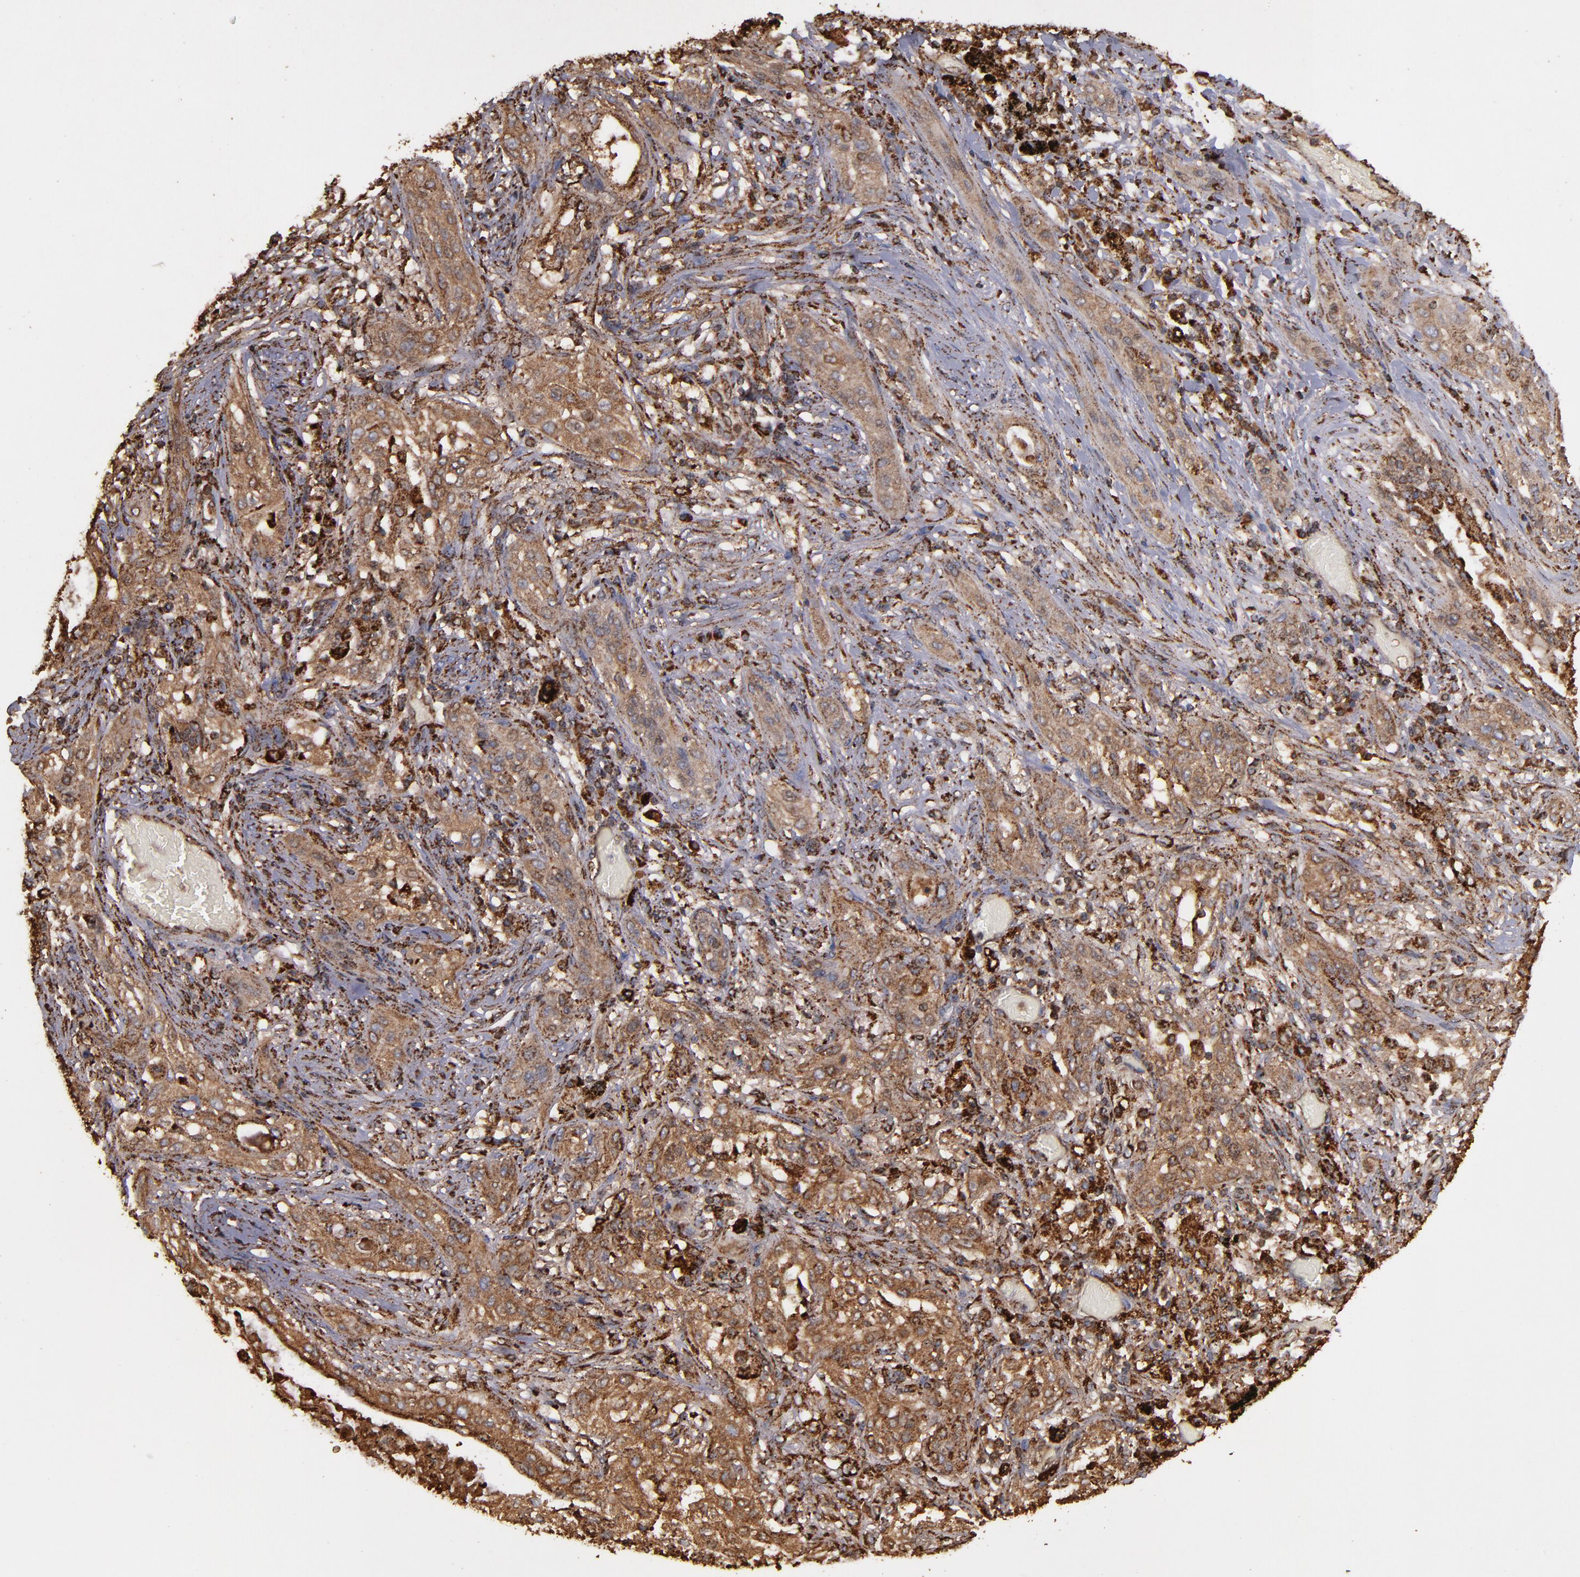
{"staining": {"intensity": "strong", "quantity": ">75%", "location": "cytoplasmic/membranous"}, "tissue": "lung cancer", "cell_type": "Tumor cells", "image_type": "cancer", "snomed": [{"axis": "morphology", "description": "Squamous cell carcinoma, NOS"}, {"axis": "topography", "description": "Lung"}], "caption": "Immunohistochemistry (IHC) histopathology image of neoplastic tissue: human lung cancer stained using immunohistochemistry displays high levels of strong protein expression localized specifically in the cytoplasmic/membranous of tumor cells, appearing as a cytoplasmic/membranous brown color.", "gene": "SOD2", "patient": {"sex": "female", "age": 47}}